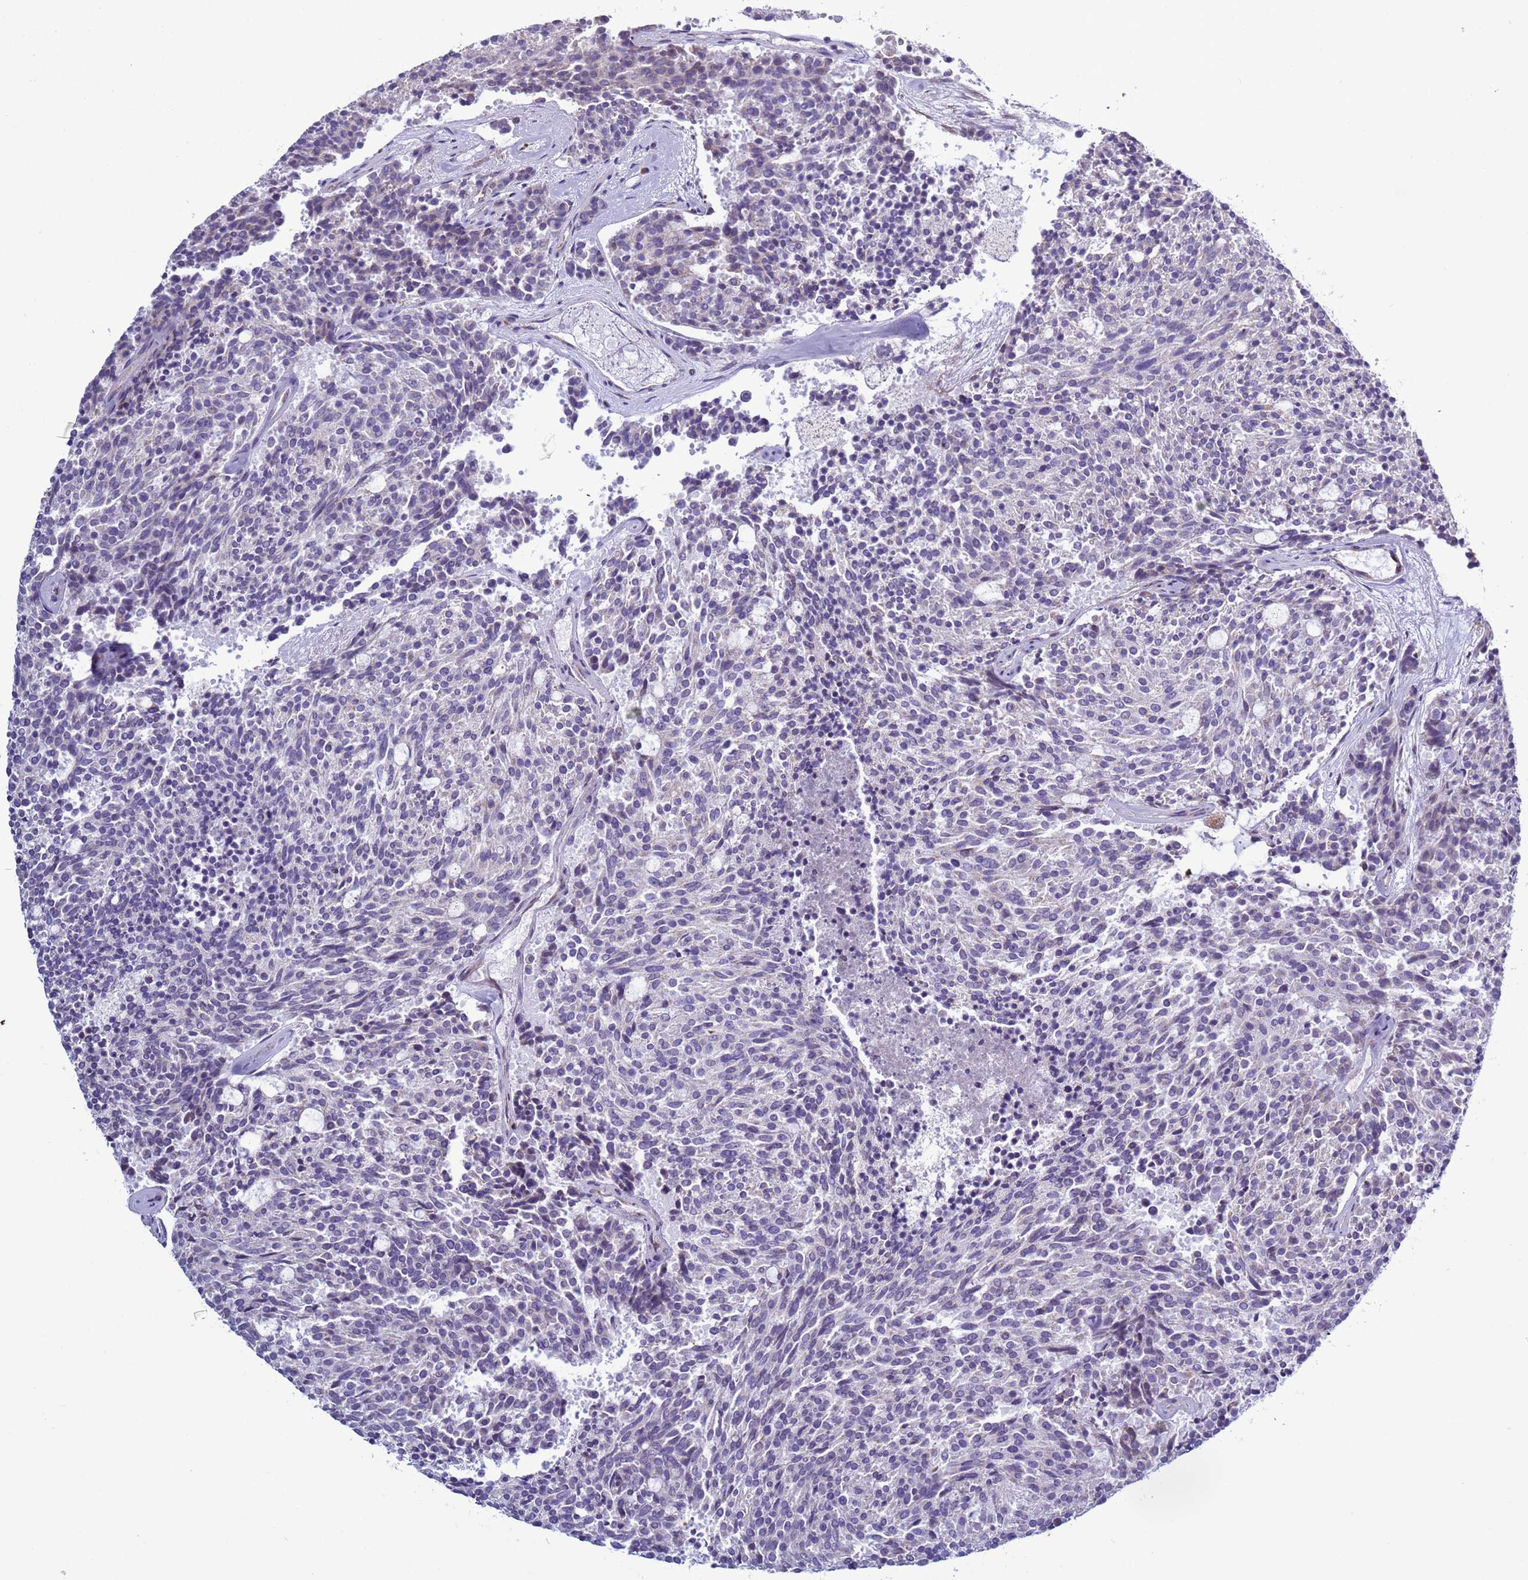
{"staining": {"intensity": "negative", "quantity": "none", "location": "none"}, "tissue": "carcinoid", "cell_type": "Tumor cells", "image_type": "cancer", "snomed": [{"axis": "morphology", "description": "Carcinoid, malignant, NOS"}, {"axis": "topography", "description": "Pancreas"}], "caption": "Tumor cells show no significant protein expression in carcinoid.", "gene": "ABHD17B", "patient": {"sex": "female", "age": 54}}